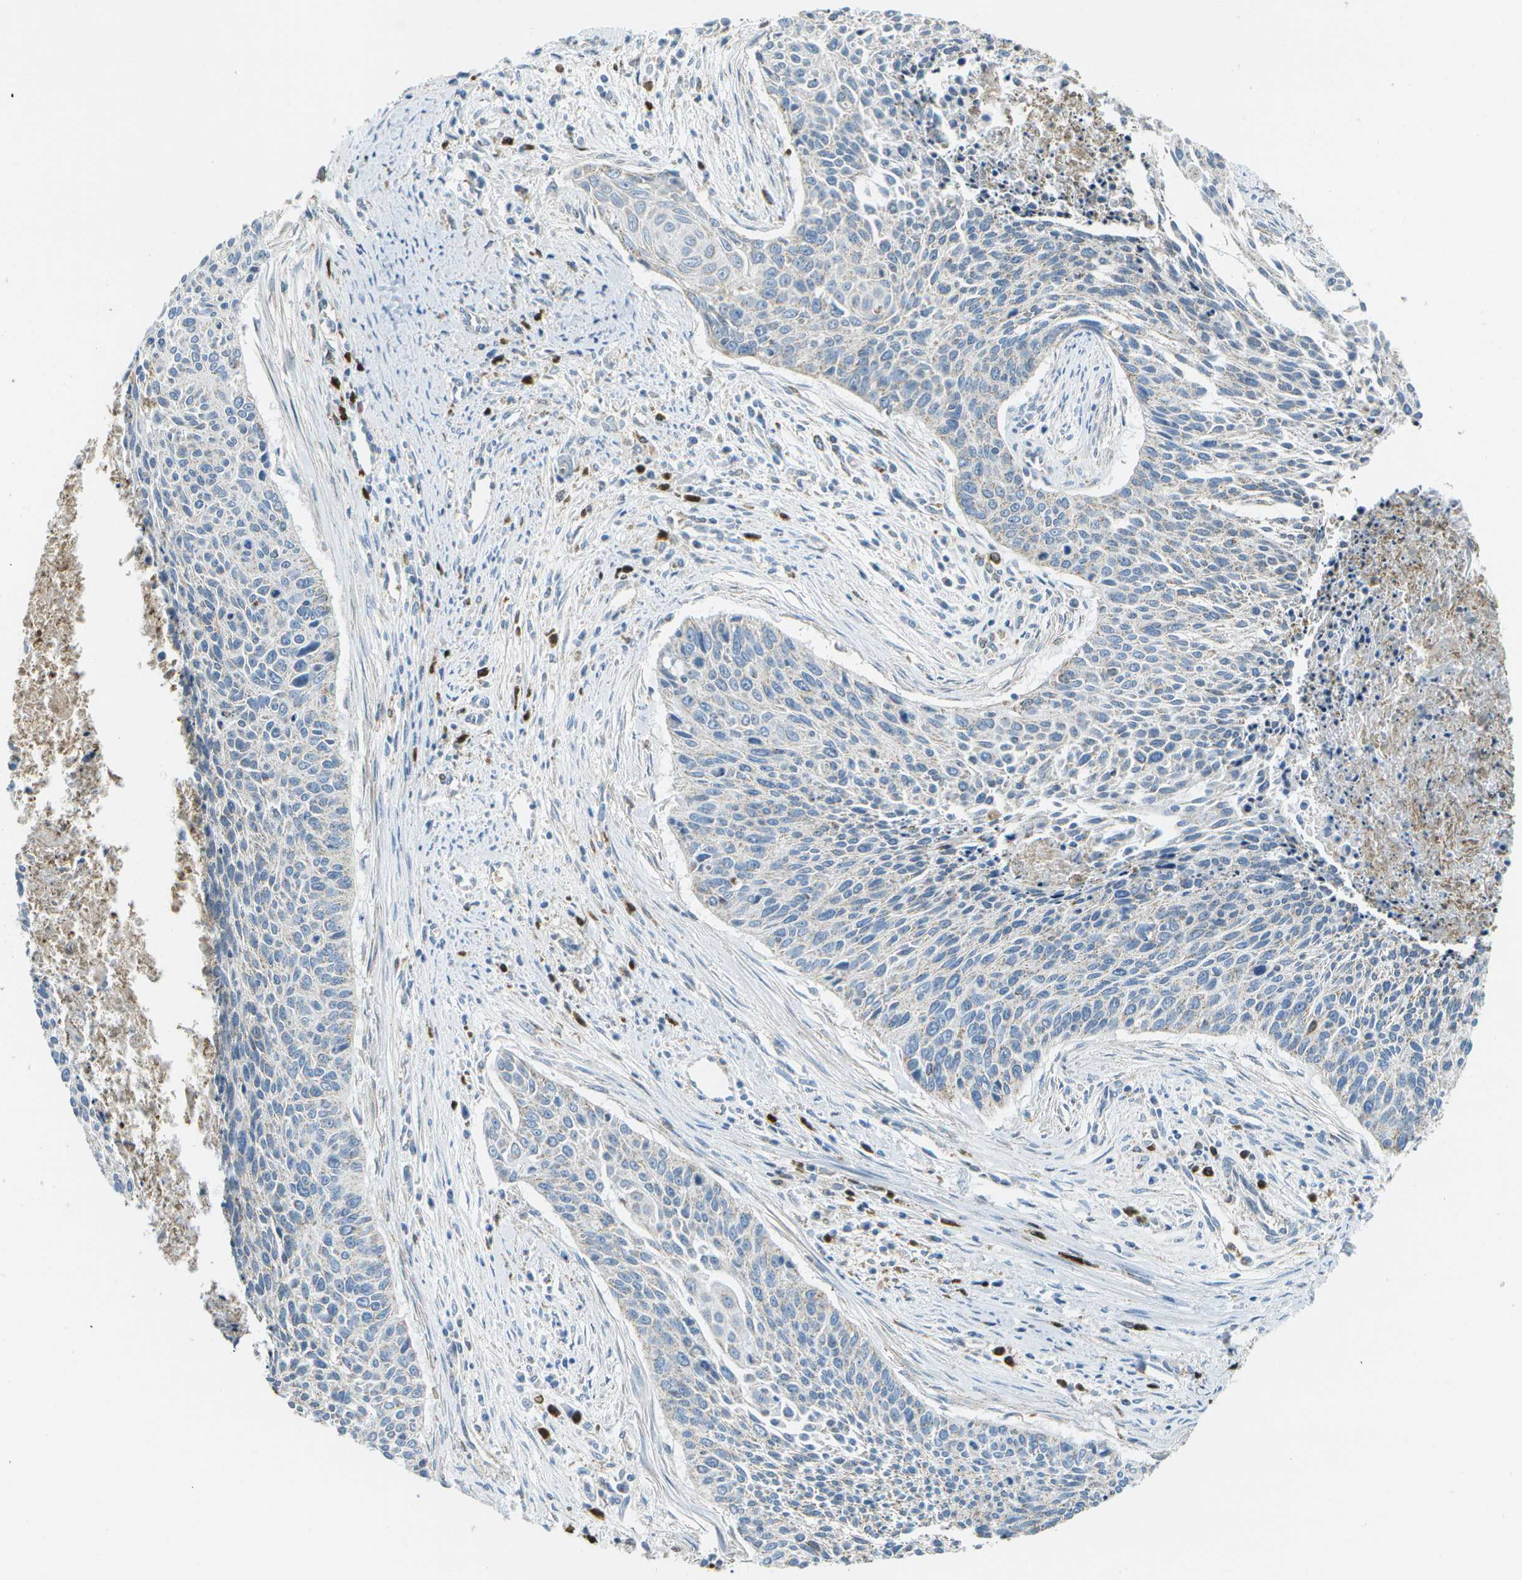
{"staining": {"intensity": "negative", "quantity": "none", "location": "none"}, "tissue": "cervical cancer", "cell_type": "Tumor cells", "image_type": "cancer", "snomed": [{"axis": "morphology", "description": "Squamous cell carcinoma, NOS"}, {"axis": "topography", "description": "Cervix"}], "caption": "The image reveals no staining of tumor cells in cervical cancer (squamous cell carcinoma).", "gene": "CACHD1", "patient": {"sex": "female", "age": 55}}